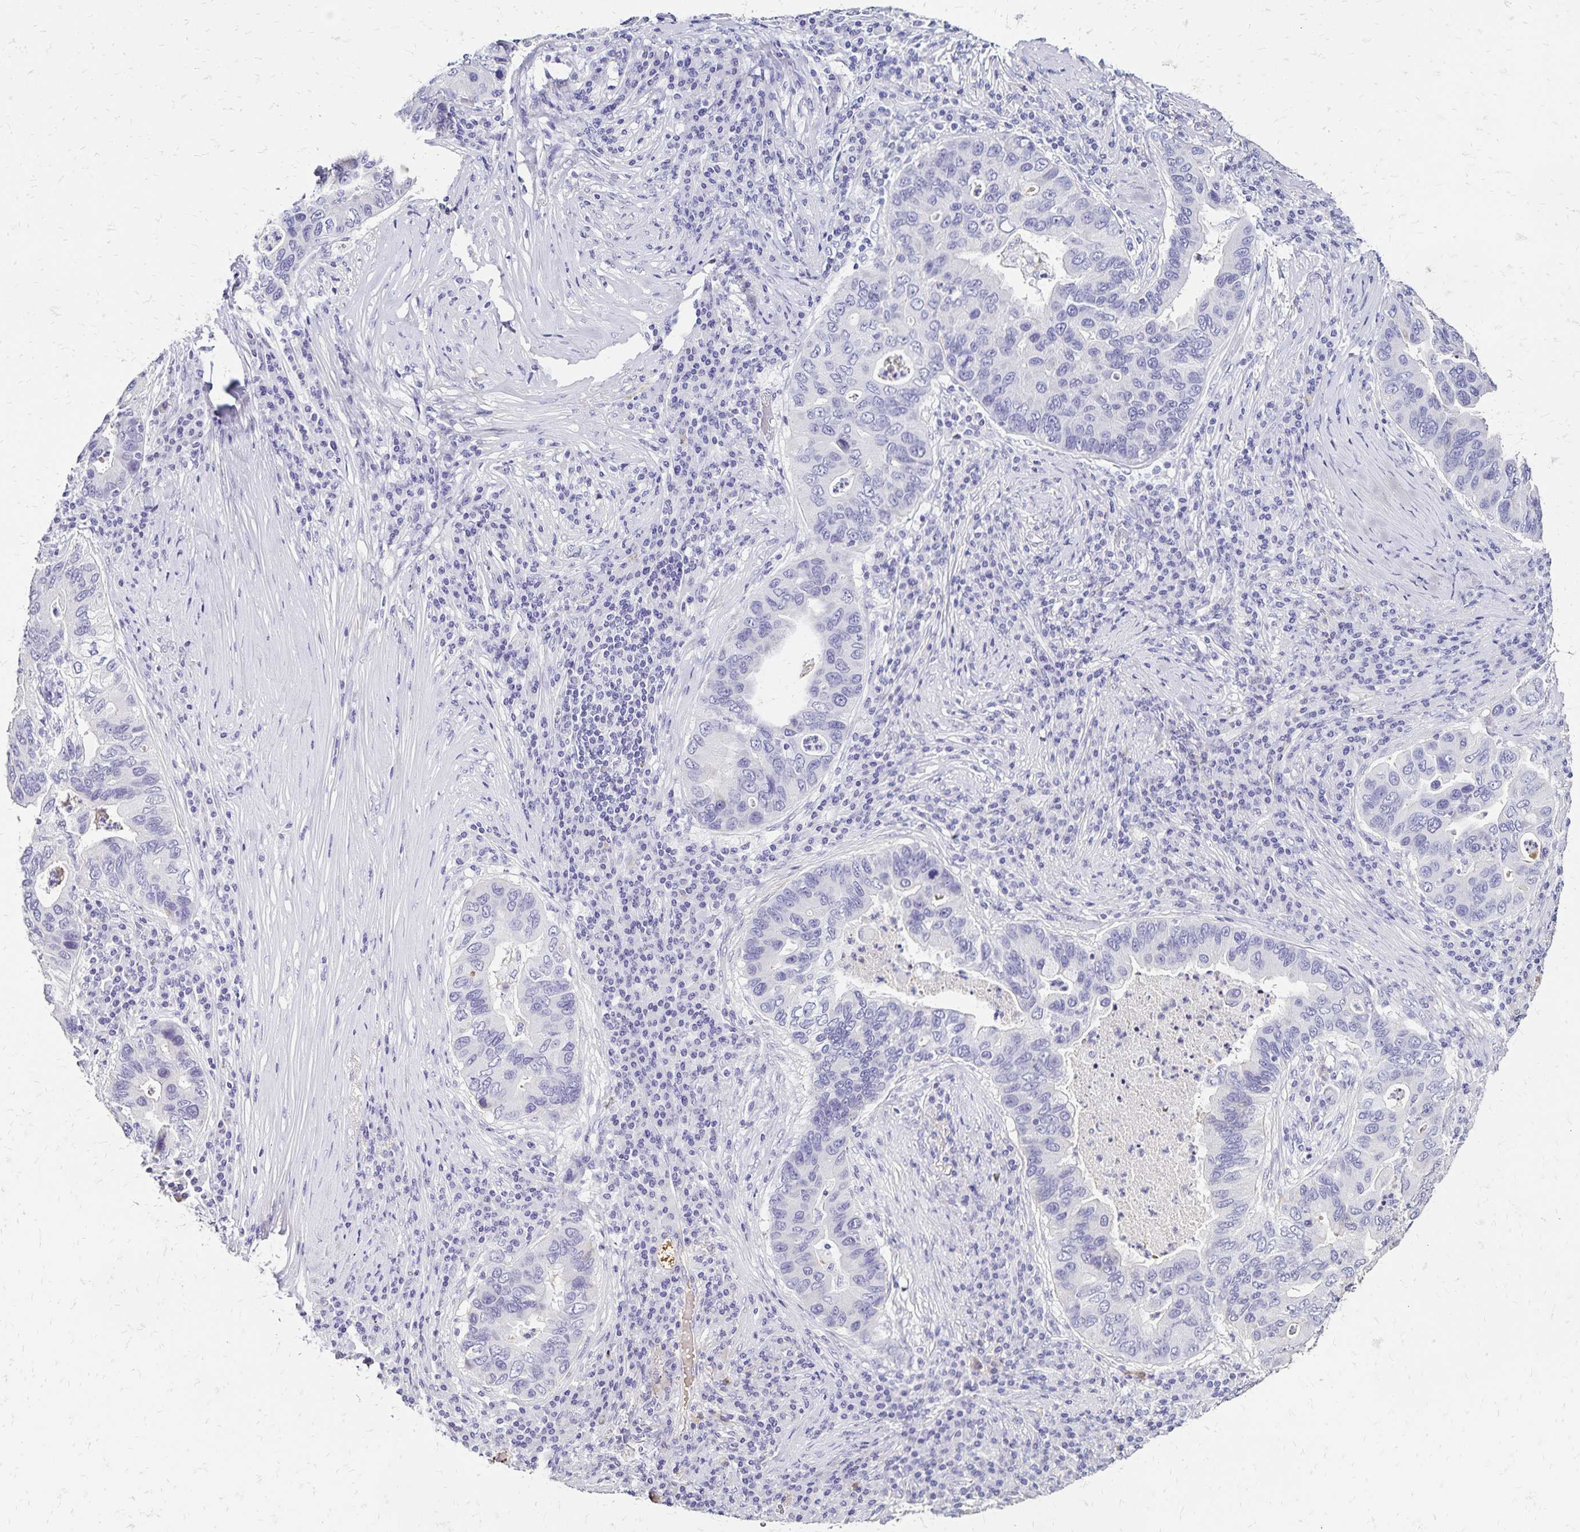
{"staining": {"intensity": "negative", "quantity": "none", "location": "none"}, "tissue": "lung cancer", "cell_type": "Tumor cells", "image_type": "cancer", "snomed": [{"axis": "morphology", "description": "Adenocarcinoma, NOS"}, {"axis": "morphology", "description": "Adenocarcinoma, metastatic, NOS"}, {"axis": "topography", "description": "Lymph node"}, {"axis": "topography", "description": "Lung"}], "caption": "Photomicrograph shows no significant protein staining in tumor cells of lung cancer (adenocarcinoma).", "gene": "KISS1", "patient": {"sex": "female", "age": 54}}